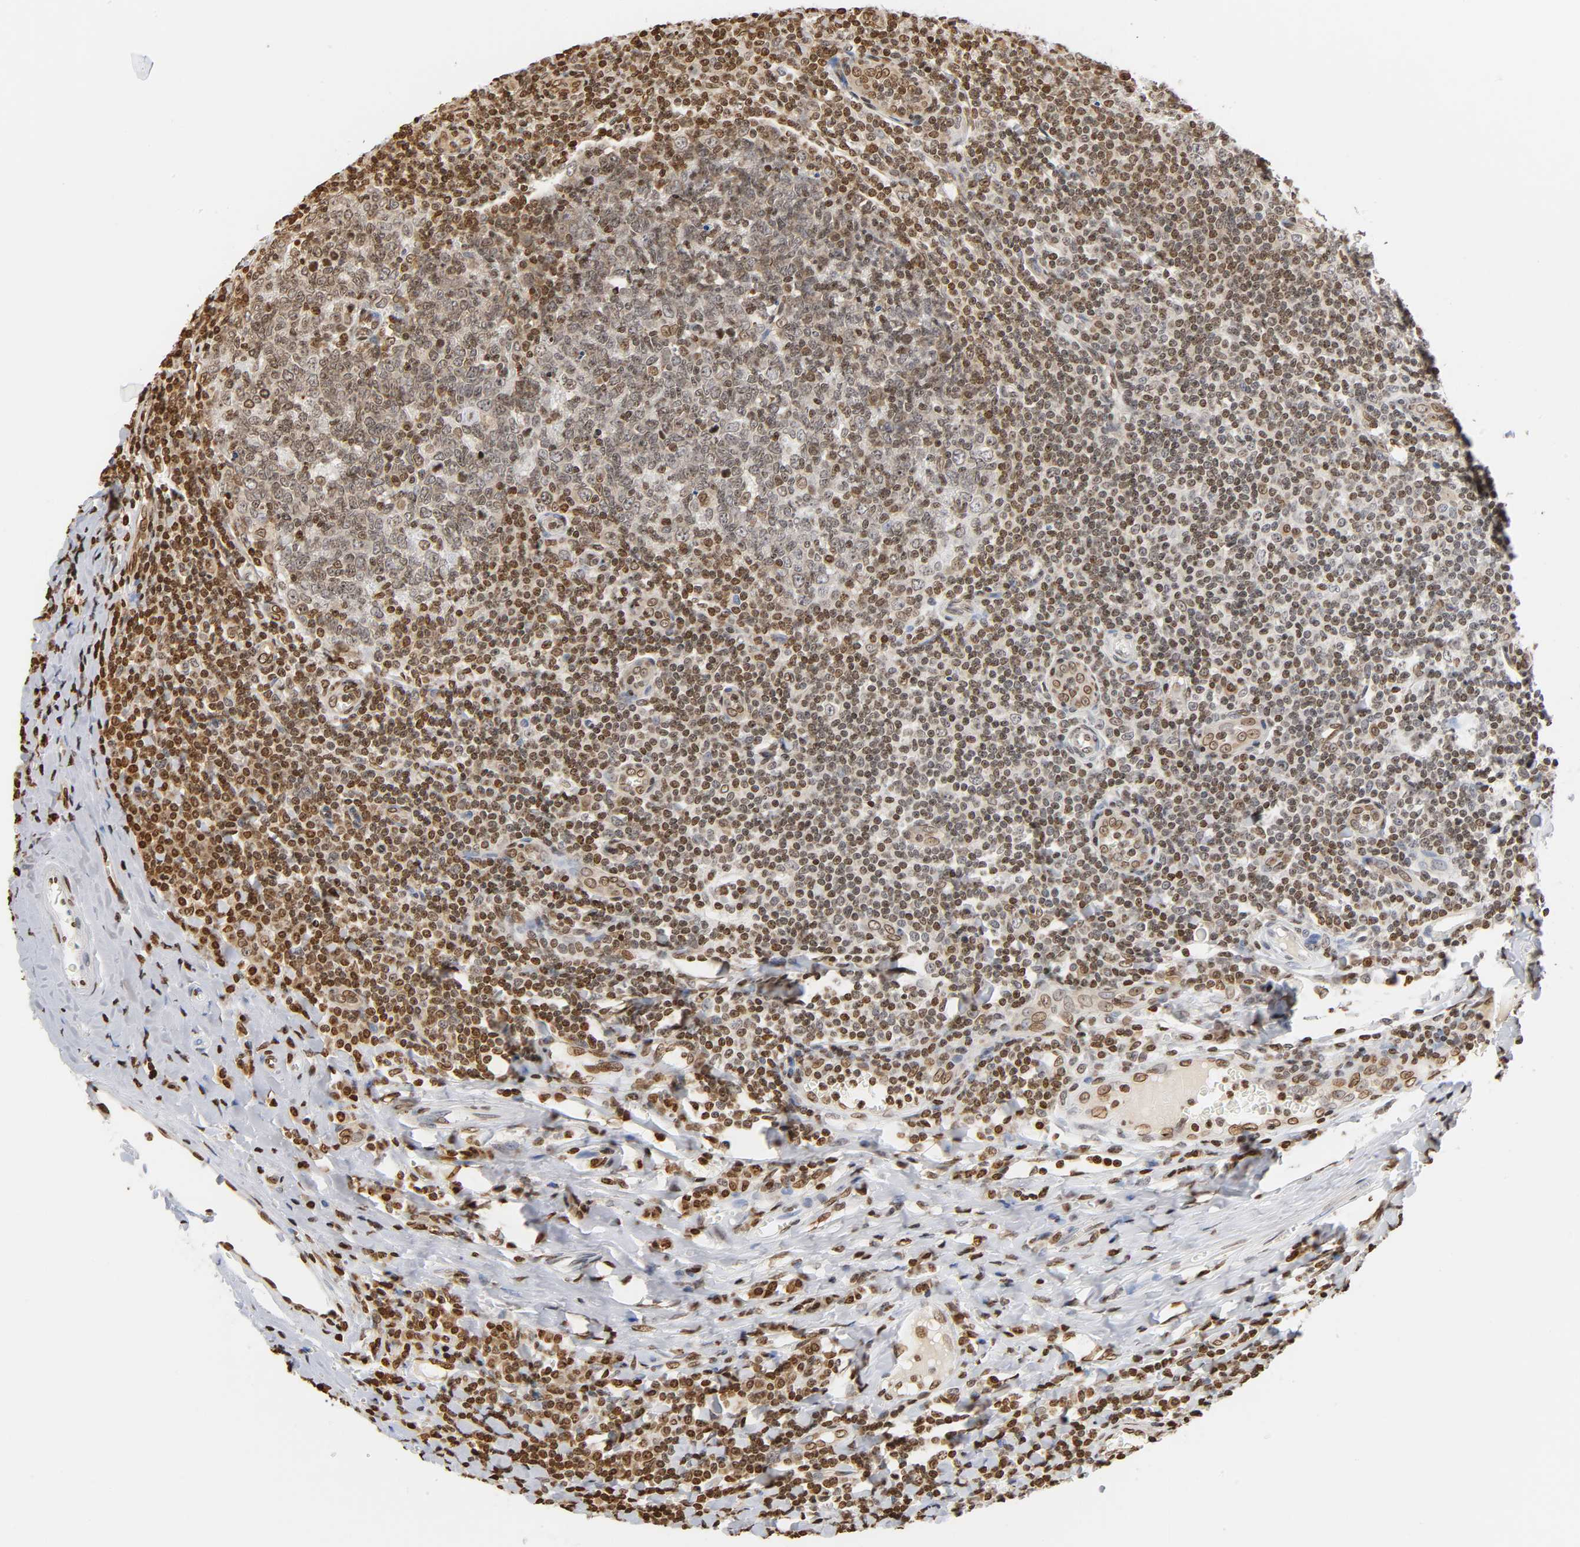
{"staining": {"intensity": "moderate", "quantity": ">75%", "location": "nuclear"}, "tissue": "tonsil", "cell_type": "Germinal center cells", "image_type": "normal", "snomed": [{"axis": "morphology", "description": "Normal tissue, NOS"}, {"axis": "topography", "description": "Tonsil"}], "caption": "Protein analysis of normal tonsil exhibits moderate nuclear expression in approximately >75% of germinal center cells. (DAB IHC, brown staining for protein, blue staining for nuclei).", "gene": "HOXA6", "patient": {"sex": "male", "age": 31}}